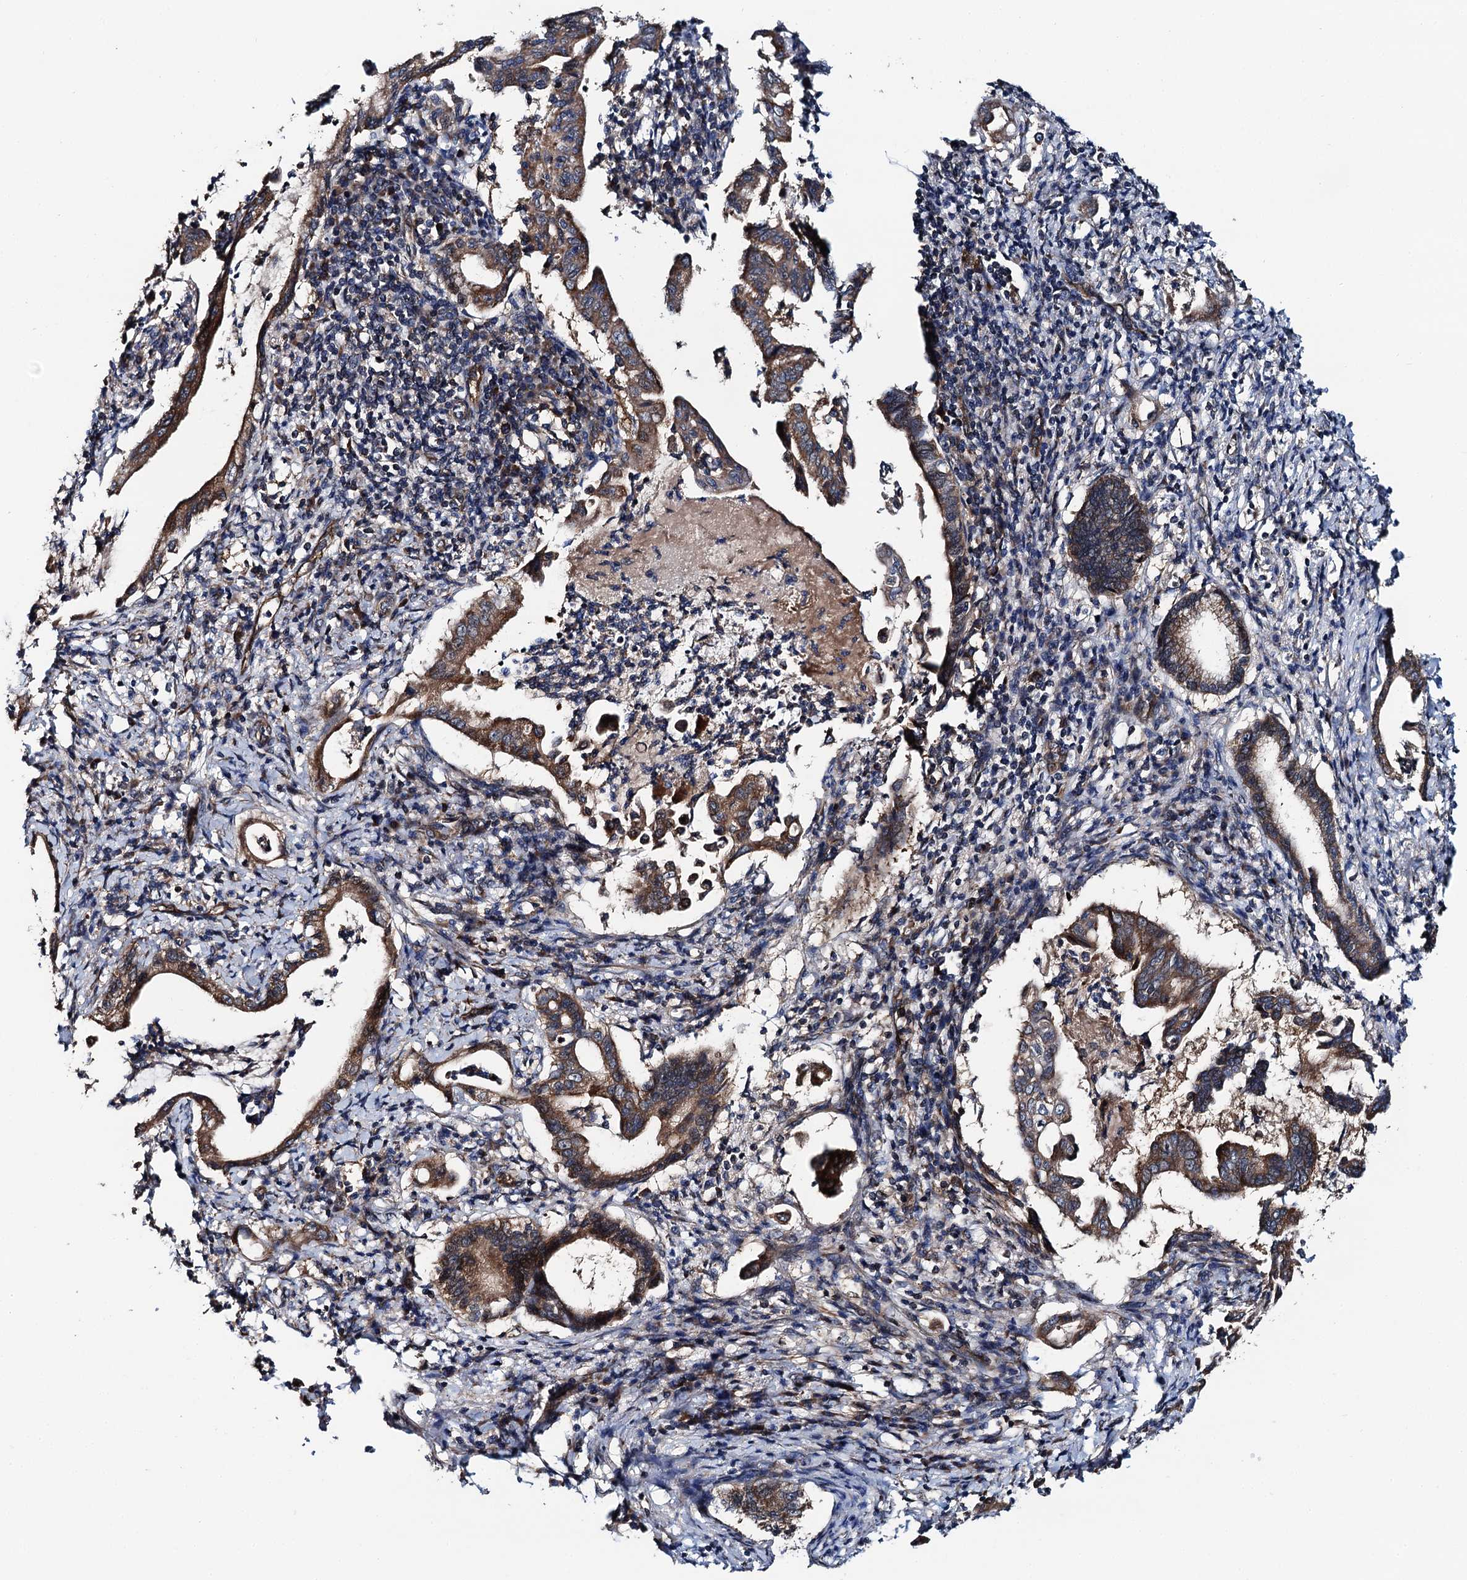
{"staining": {"intensity": "moderate", "quantity": ">75%", "location": "cytoplasmic/membranous"}, "tissue": "pancreatic cancer", "cell_type": "Tumor cells", "image_type": "cancer", "snomed": [{"axis": "morphology", "description": "Adenocarcinoma, NOS"}, {"axis": "topography", "description": "Pancreas"}], "caption": "High-magnification brightfield microscopy of pancreatic cancer (adenocarcinoma) stained with DAB (brown) and counterstained with hematoxylin (blue). tumor cells exhibit moderate cytoplasmic/membranous expression is seen in approximately>75% of cells. Nuclei are stained in blue.", "gene": "NEK1", "patient": {"sex": "female", "age": 55}}